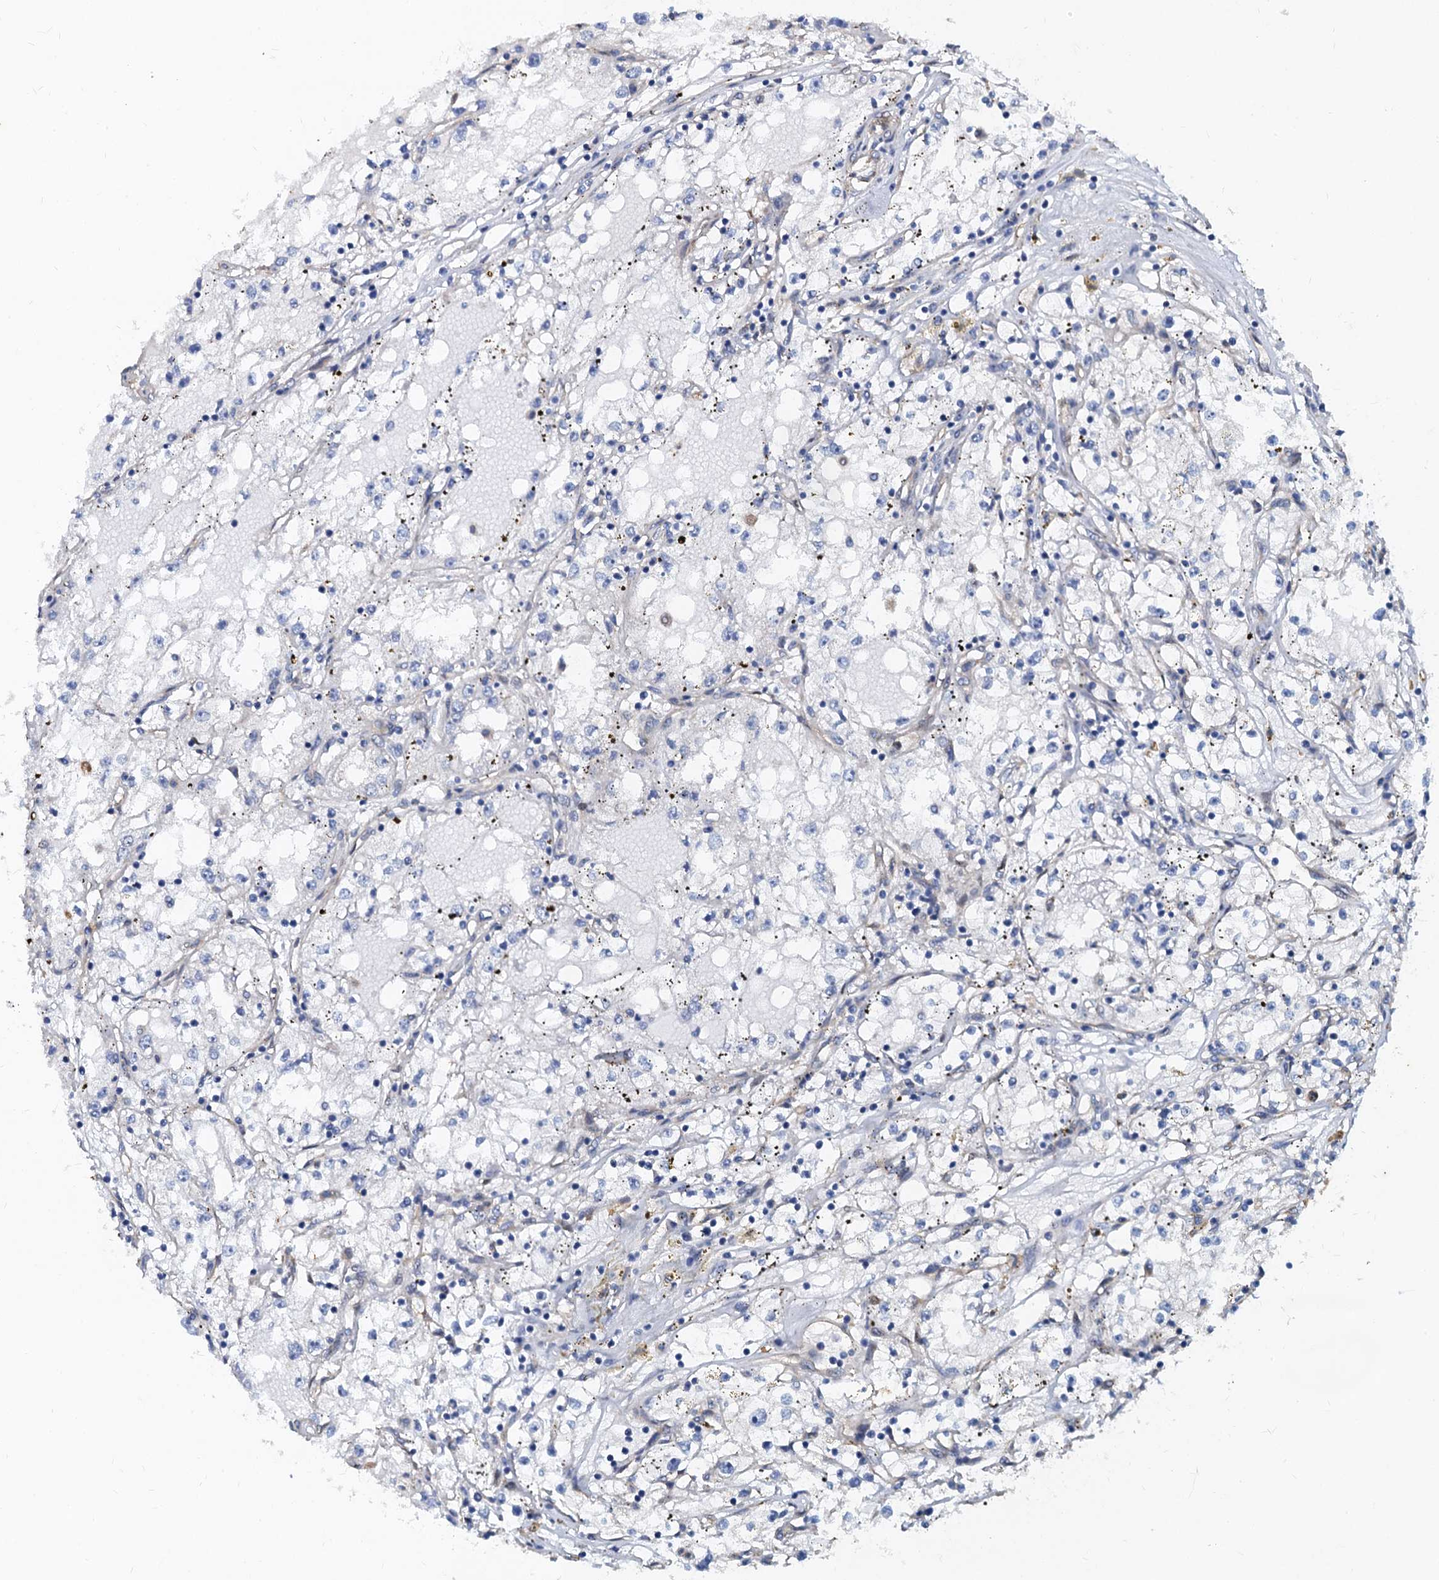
{"staining": {"intensity": "negative", "quantity": "none", "location": "none"}, "tissue": "renal cancer", "cell_type": "Tumor cells", "image_type": "cancer", "snomed": [{"axis": "morphology", "description": "Adenocarcinoma, NOS"}, {"axis": "topography", "description": "Kidney"}], "caption": "High magnification brightfield microscopy of adenocarcinoma (renal) stained with DAB (brown) and counterstained with hematoxylin (blue): tumor cells show no significant expression.", "gene": "NGRN", "patient": {"sex": "male", "age": 56}}